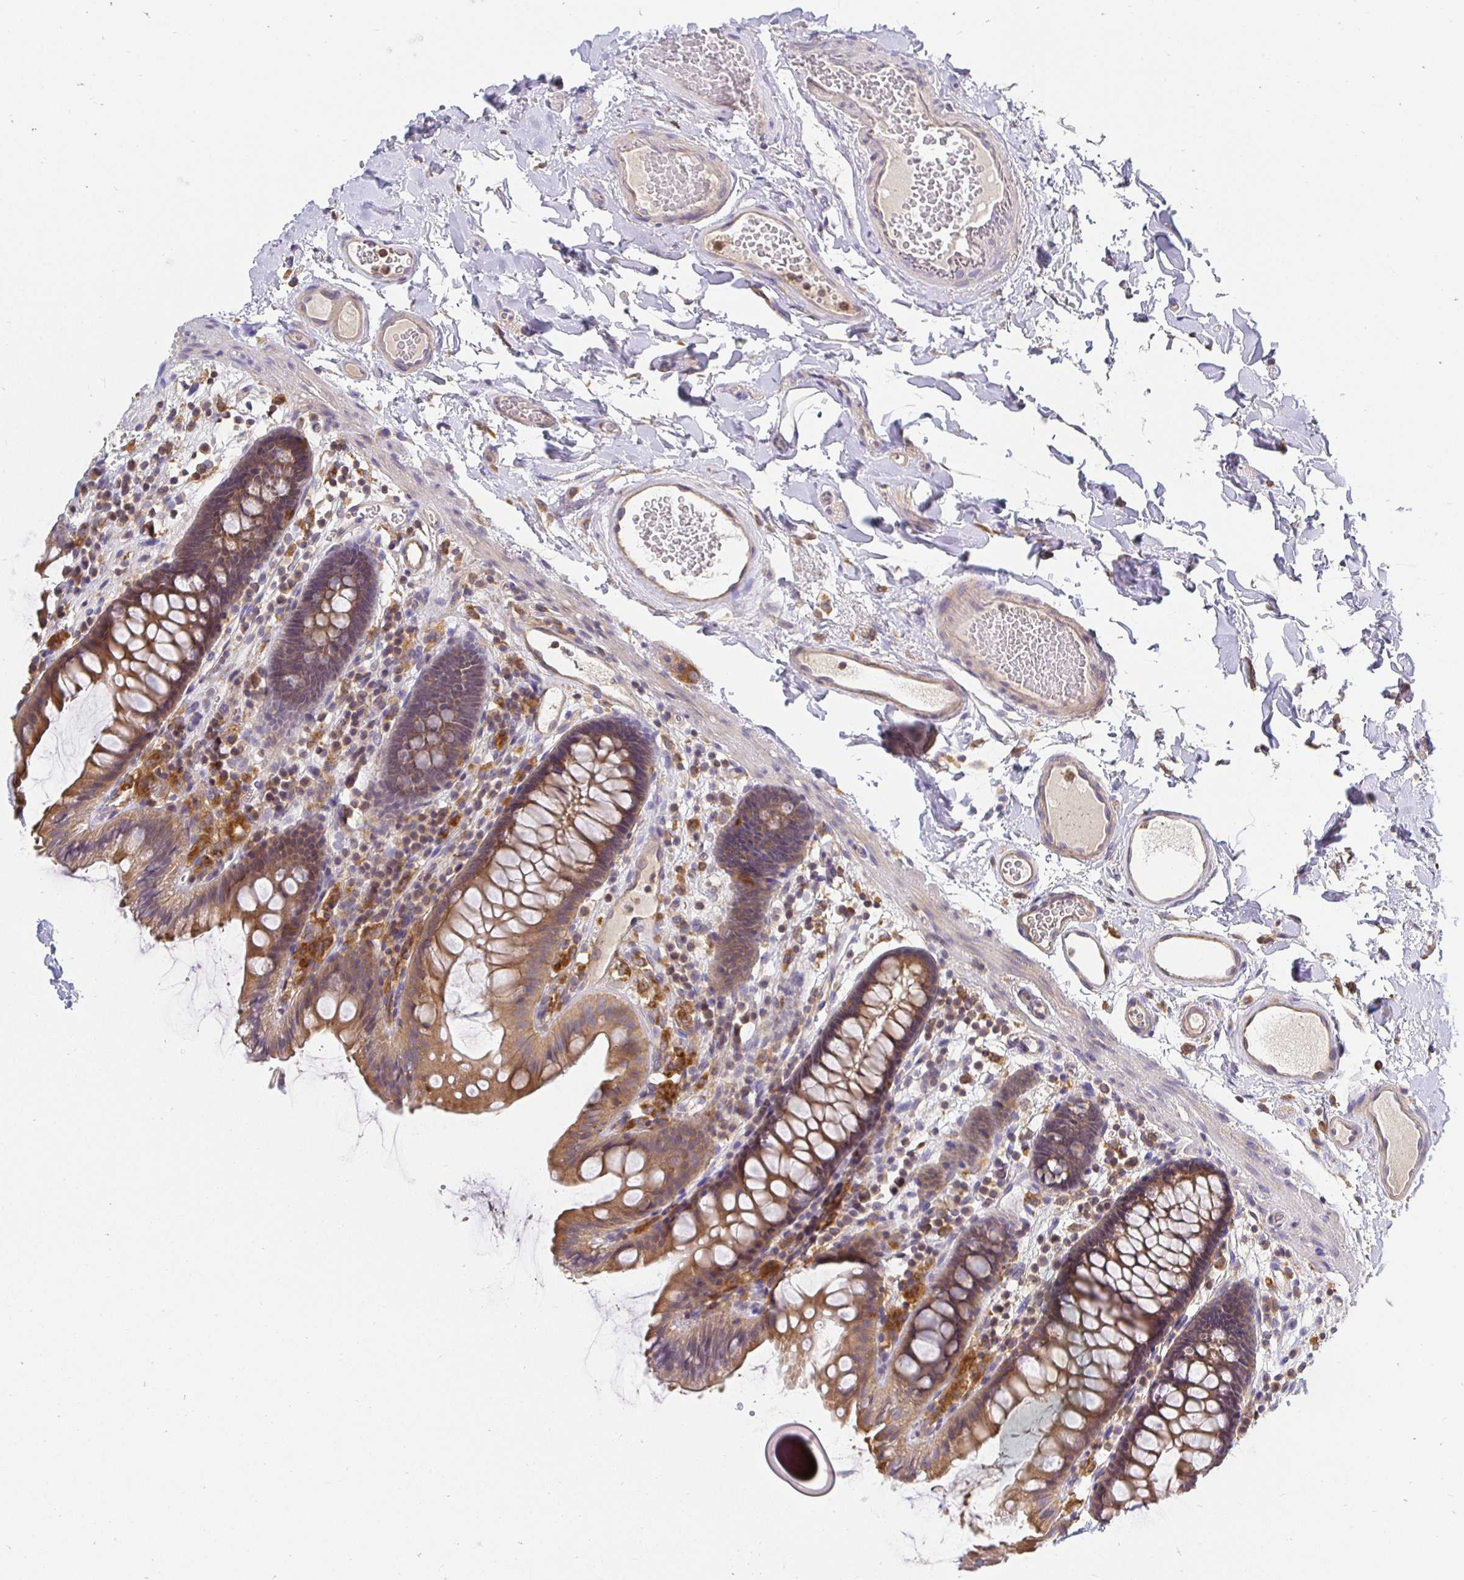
{"staining": {"intensity": "weak", "quantity": "<25%", "location": "cytoplasmic/membranous"}, "tissue": "colon", "cell_type": "Endothelial cells", "image_type": "normal", "snomed": [{"axis": "morphology", "description": "Normal tissue, NOS"}, {"axis": "topography", "description": "Colon"}], "caption": "Normal colon was stained to show a protein in brown. There is no significant expression in endothelial cells. (Brightfield microscopy of DAB immunohistochemistry at high magnification).", "gene": "ATP6V1F", "patient": {"sex": "male", "age": 84}}